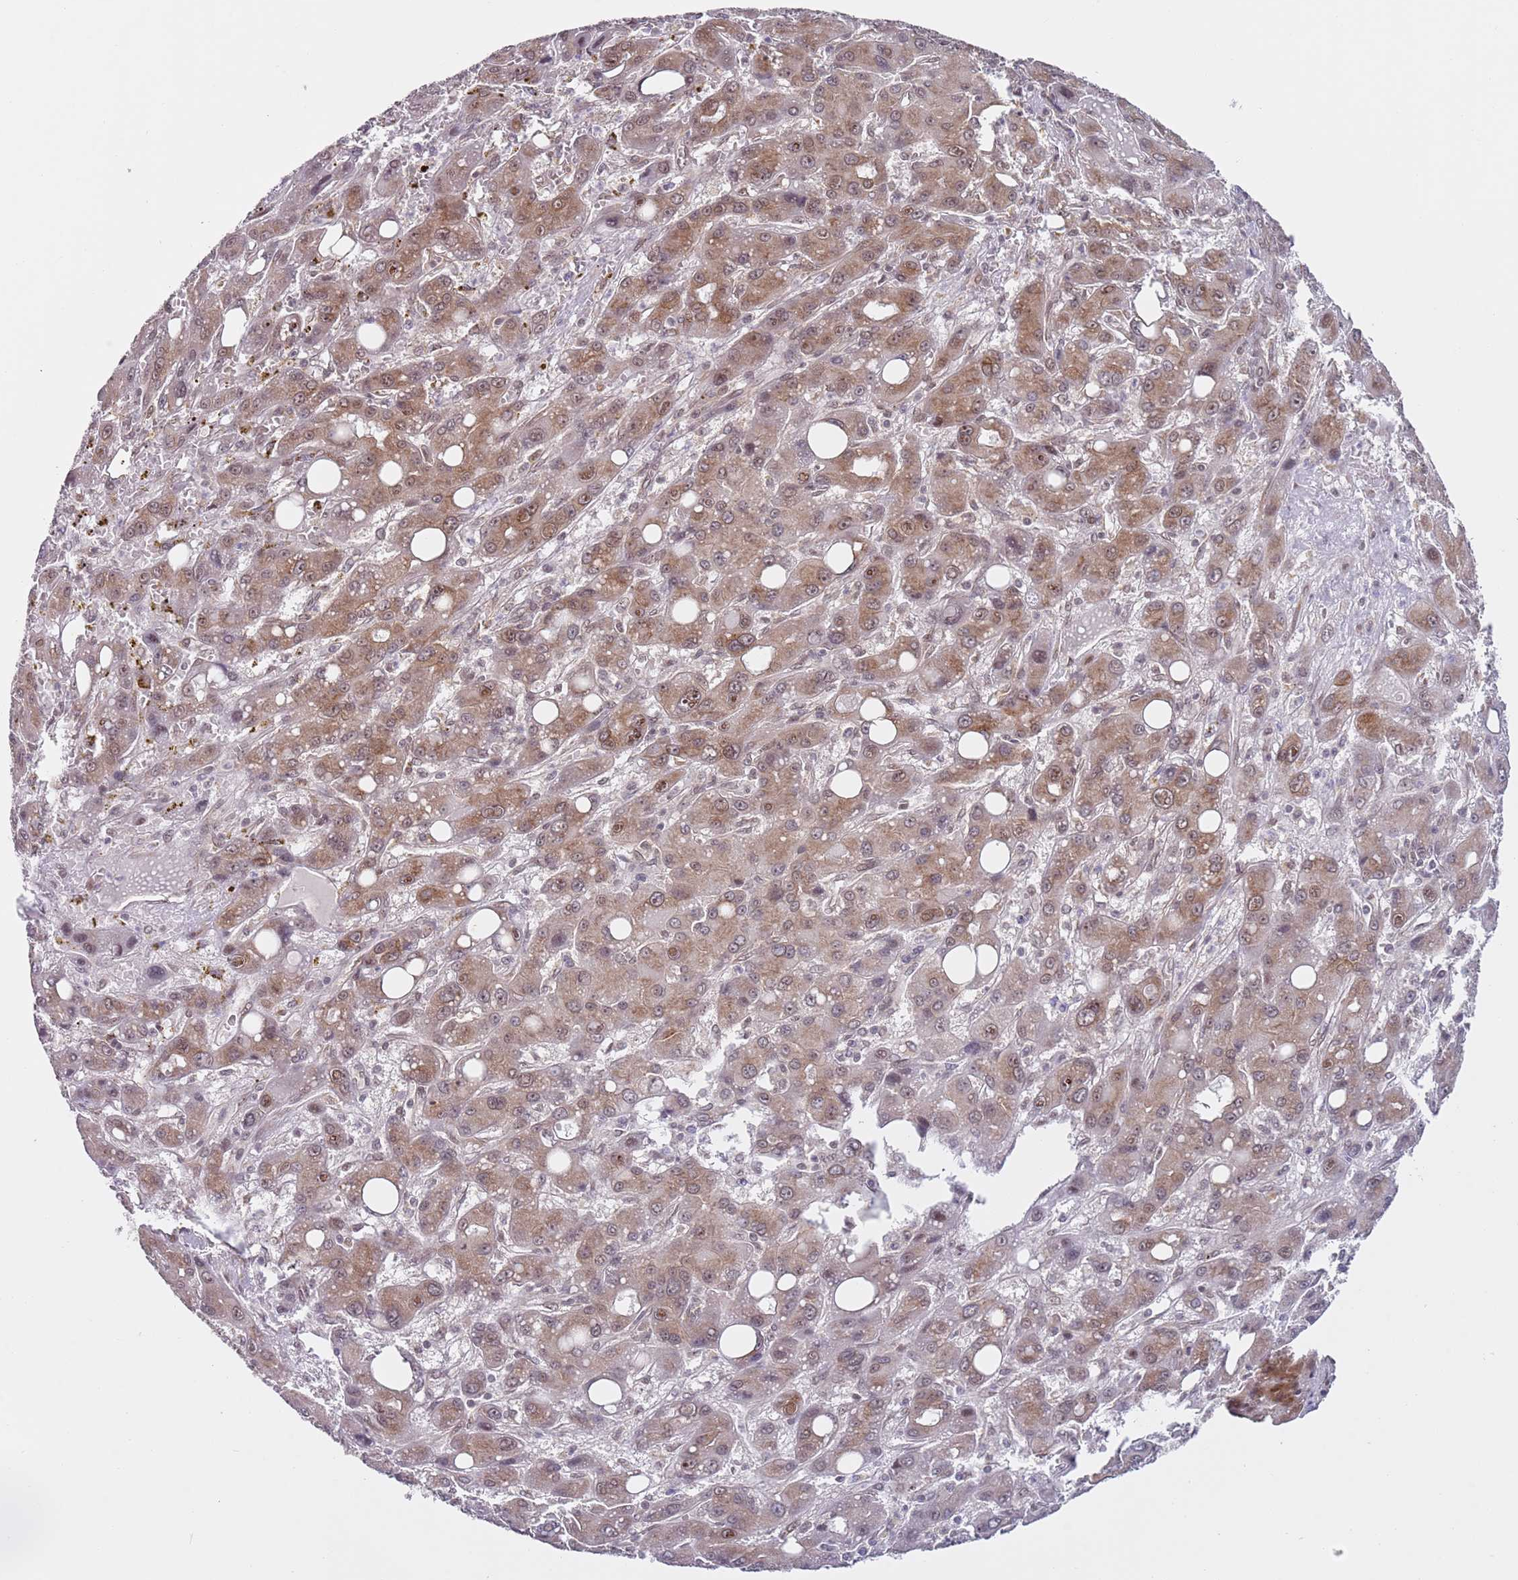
{"staining": {"intensity": "moderate", "quantity": "25%-75%", "location": "cytoplasmic/membranous,nuclear"}, "tissue": "liver cancer", "cell_type": "Tumor cells", "image_type": "cancer", "snomed": [{"axis": "morphology", "description": "Carcinoma, Hepatocellular, NOS"}, {"axis": "topography", "description": "Liver"}], "caption": "Immunohistochemical staining of human liver cancer (hepatocellular carcinoma) exhibits medium levels of moderate cytoplasmic/membranous and nuclear positivity in about 25%-75% of tumor cells. (DAB IHC, brown staining for protein, blue staining for nuclei).", "gene": "SLC25A32", "patient": {"sex": "male", "age": 55}}